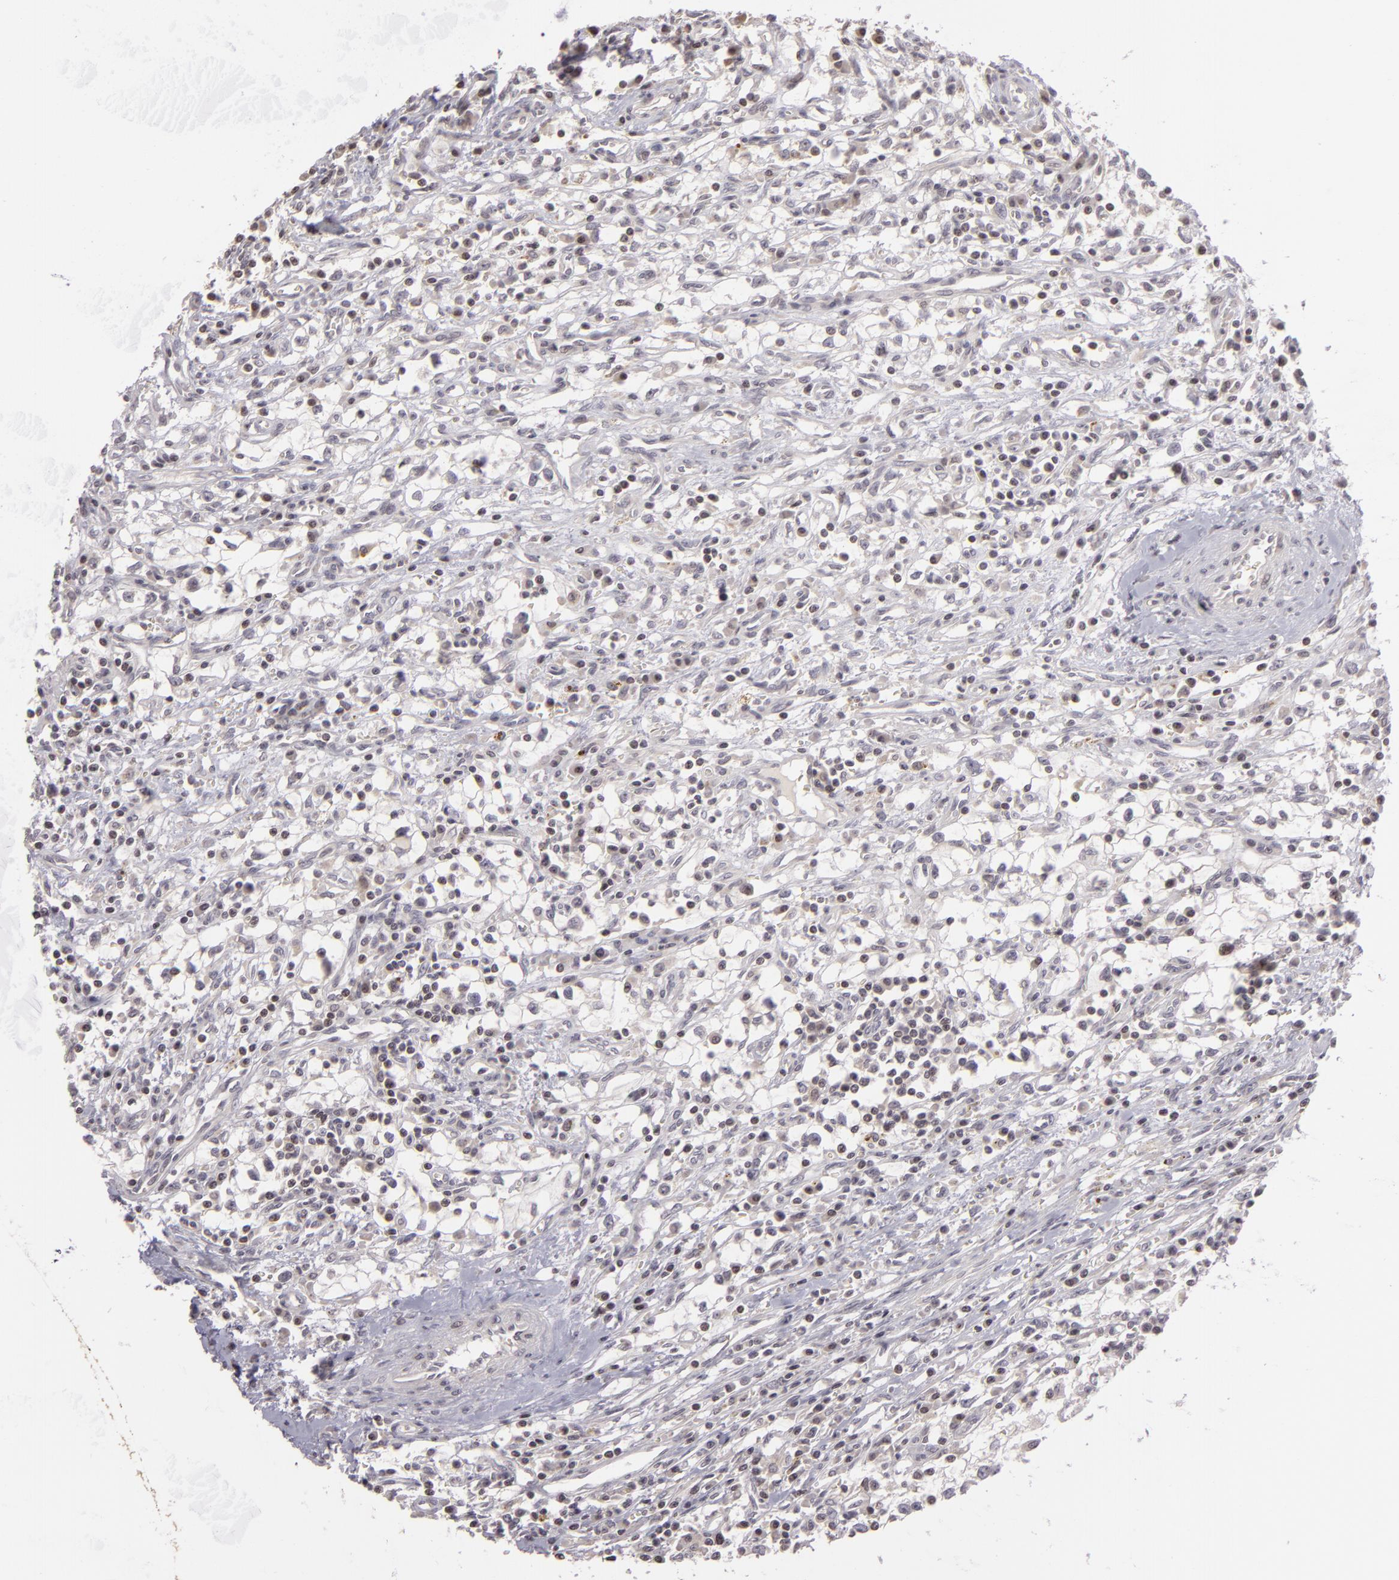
{"staining": {"intensity": "negative", "quantity": "none", "location": "none"}, "tissue": "renal cancer", "cell_type": "Tumor cells", "image_type": "cancer", "snomed": [{"axis": "morphology", "description": "Adenocarcinoma, NOS"}, {"axis": "topography", "description": "Kidney"}], "caption": "There is no significant positivity in tumor cells of renal cancer (adenocarcinoma).", "gene": "AKAP6", "patient": {"sex": "male", "age": 82}}